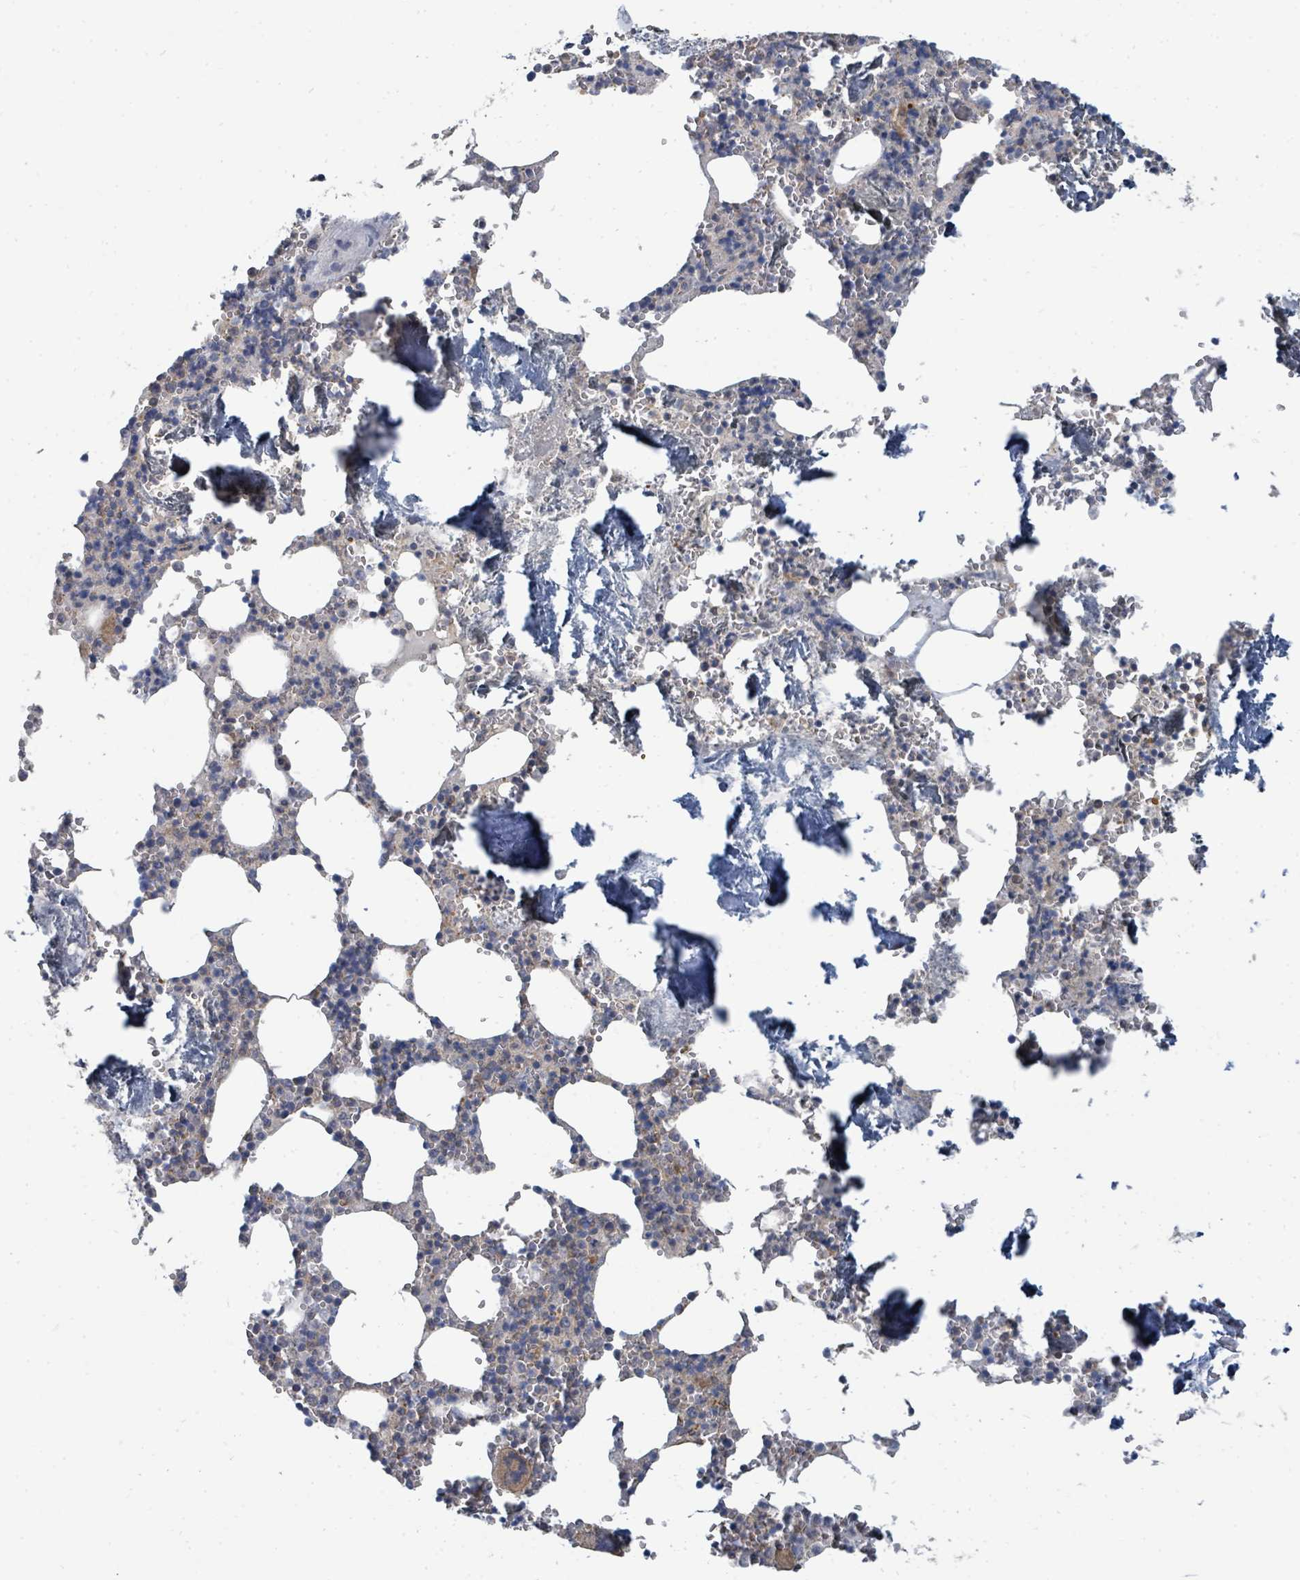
{"staining": {"intensity": "moderate", "quantity": "<25%", "location": "cytoplasmic/membranous"}, "tissue": "bone marrow", "cell_type": "Hematopoietic cells", "image_type": "normal", "snomed": [{"axis": "morphology", "description": "Normal tissue, NOS"}, {"axis": "topography", "description": "Bone marrow"}], "caption": "Immunohistochemical staining of unremarkable bone marrow displays moderate cytoplasmic/membranous protein expression in approximately <25% of hematopoietic cells.", "gene": "BOLA2B", "patient": {"sex": "male", "age": 54}}